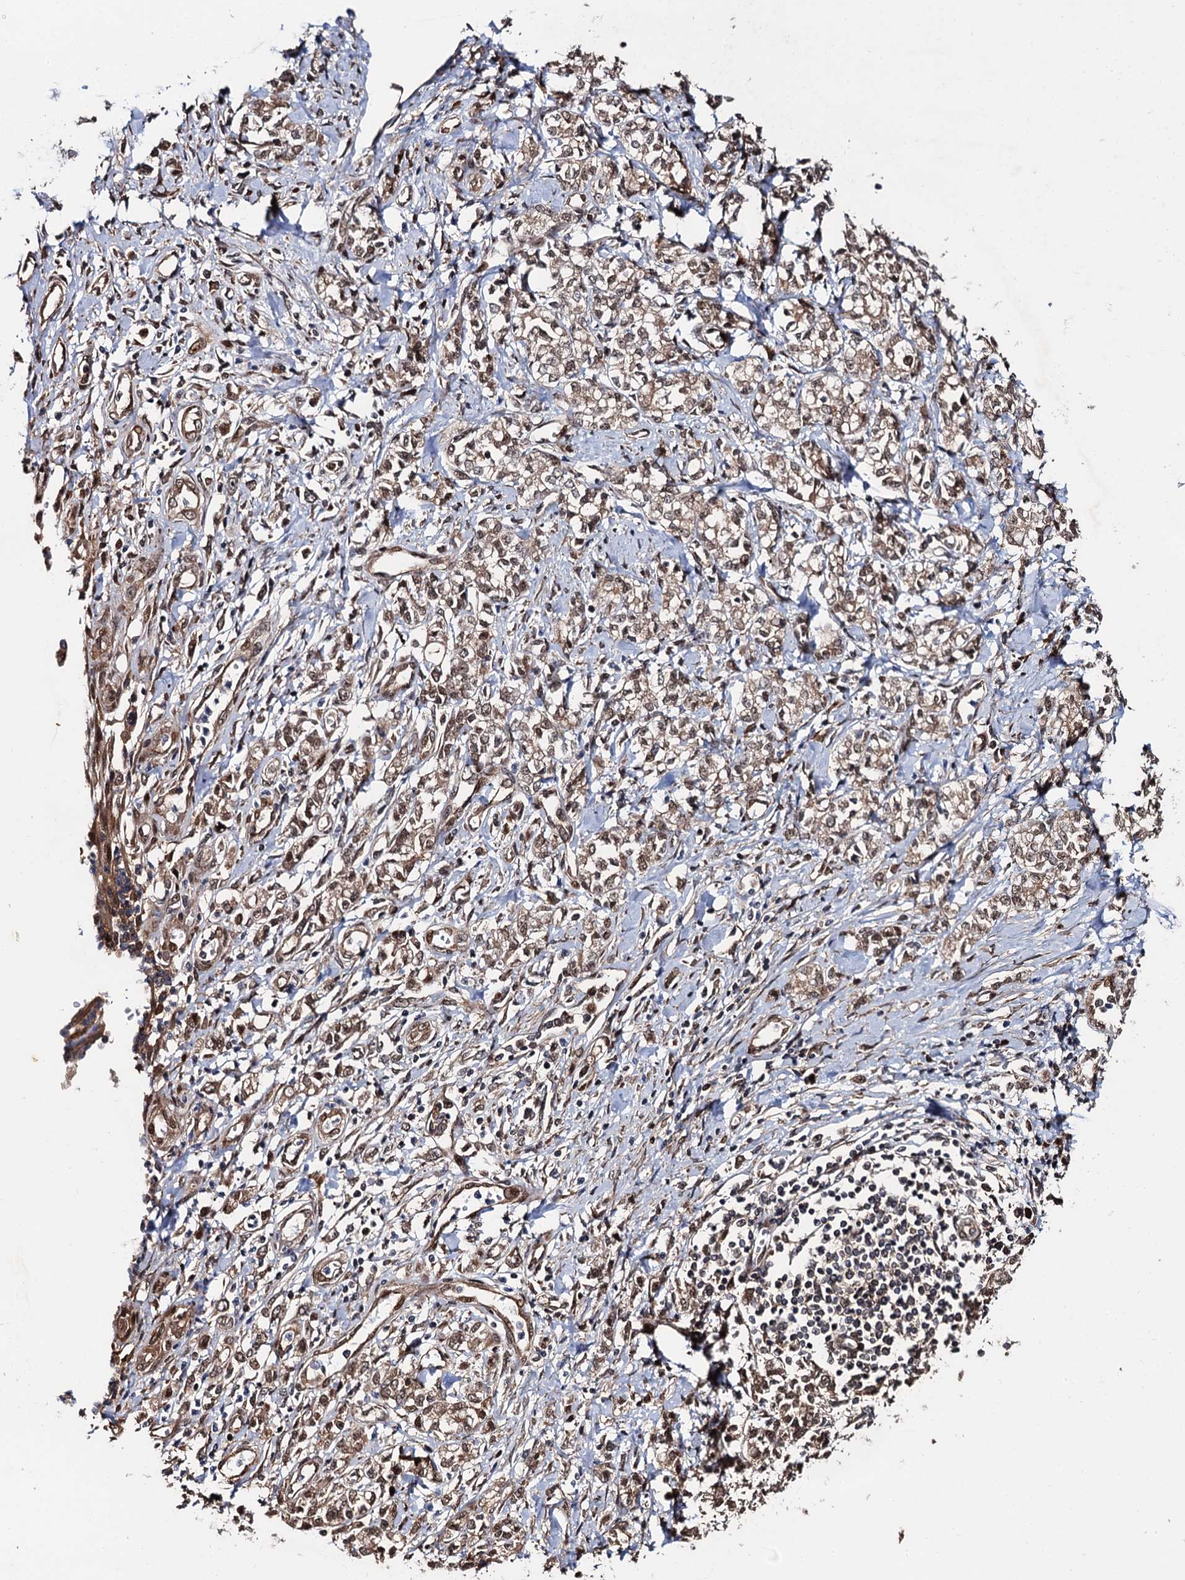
{"staining": {"intensity": "moderate", "quantity": ">75%", "location": "cytoplasmic/membranous,nuclear"}, "tissue": "stomach cancer", "cell_type": "Tumor cells", "image_type": "cancer", "snomed": [{"axis": "morphology", "description": "Adenocarcinoma, NOS"}, {"axis": "topography", "description": "Stomach"}], "caption": "Brown immunohistochemical staining in stomach adenocarcinoma shows moderate cytoplasmic/membranous and nuclear positivity in about >75% of tumor cells.", "gene": "CDC23", "patient": {"sex": "female", "age": 76}}